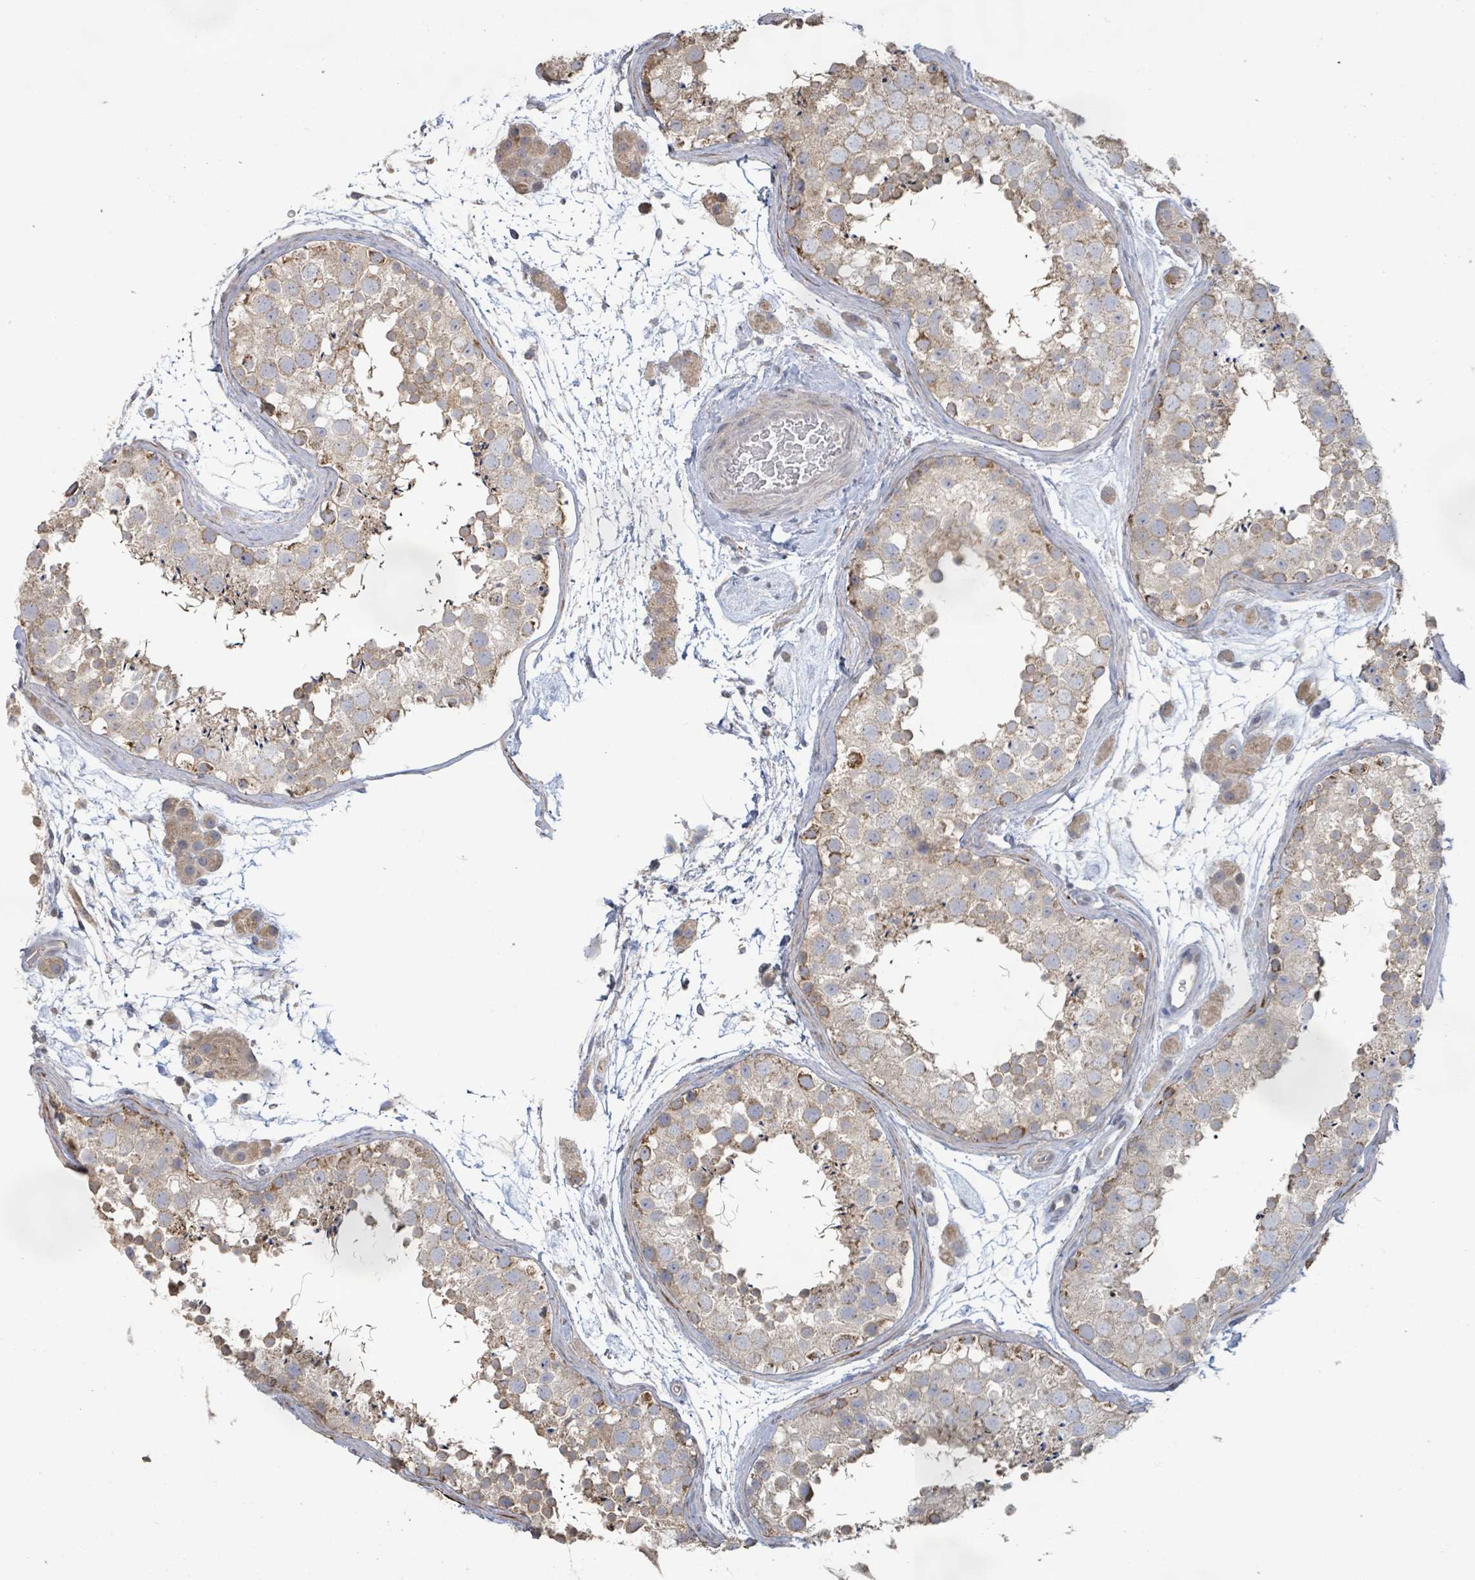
{"staining": {"intensity": "moderate", "quantity": ">75%", "location": "cytoplasmic/membranous"}, "tissue": "testis", "cell_type": "Cells in seminiferous ducts", "image_type": "normal", "snomed": [{"axis": "morphology", "description": "Normal tissue, NOS"}, {"axis": "topography", "description": "Testis"}], "caption": "Immunohistochemistry (DAB (3,3'-diaminobenzidine)) staining of unremarkable human testis displays moderate cytoplasmic/membranous protein expression in approximately >75% of cells in seminiferous ducts. The staining is performed using DAB (3,3'-diaminobenzidine) brown chromogen to label protein expression. The nuclei are counter-stained blue using hematoxylin.", "gene": "KCNS2", "patient": {"sex": "male", "age": 41}}